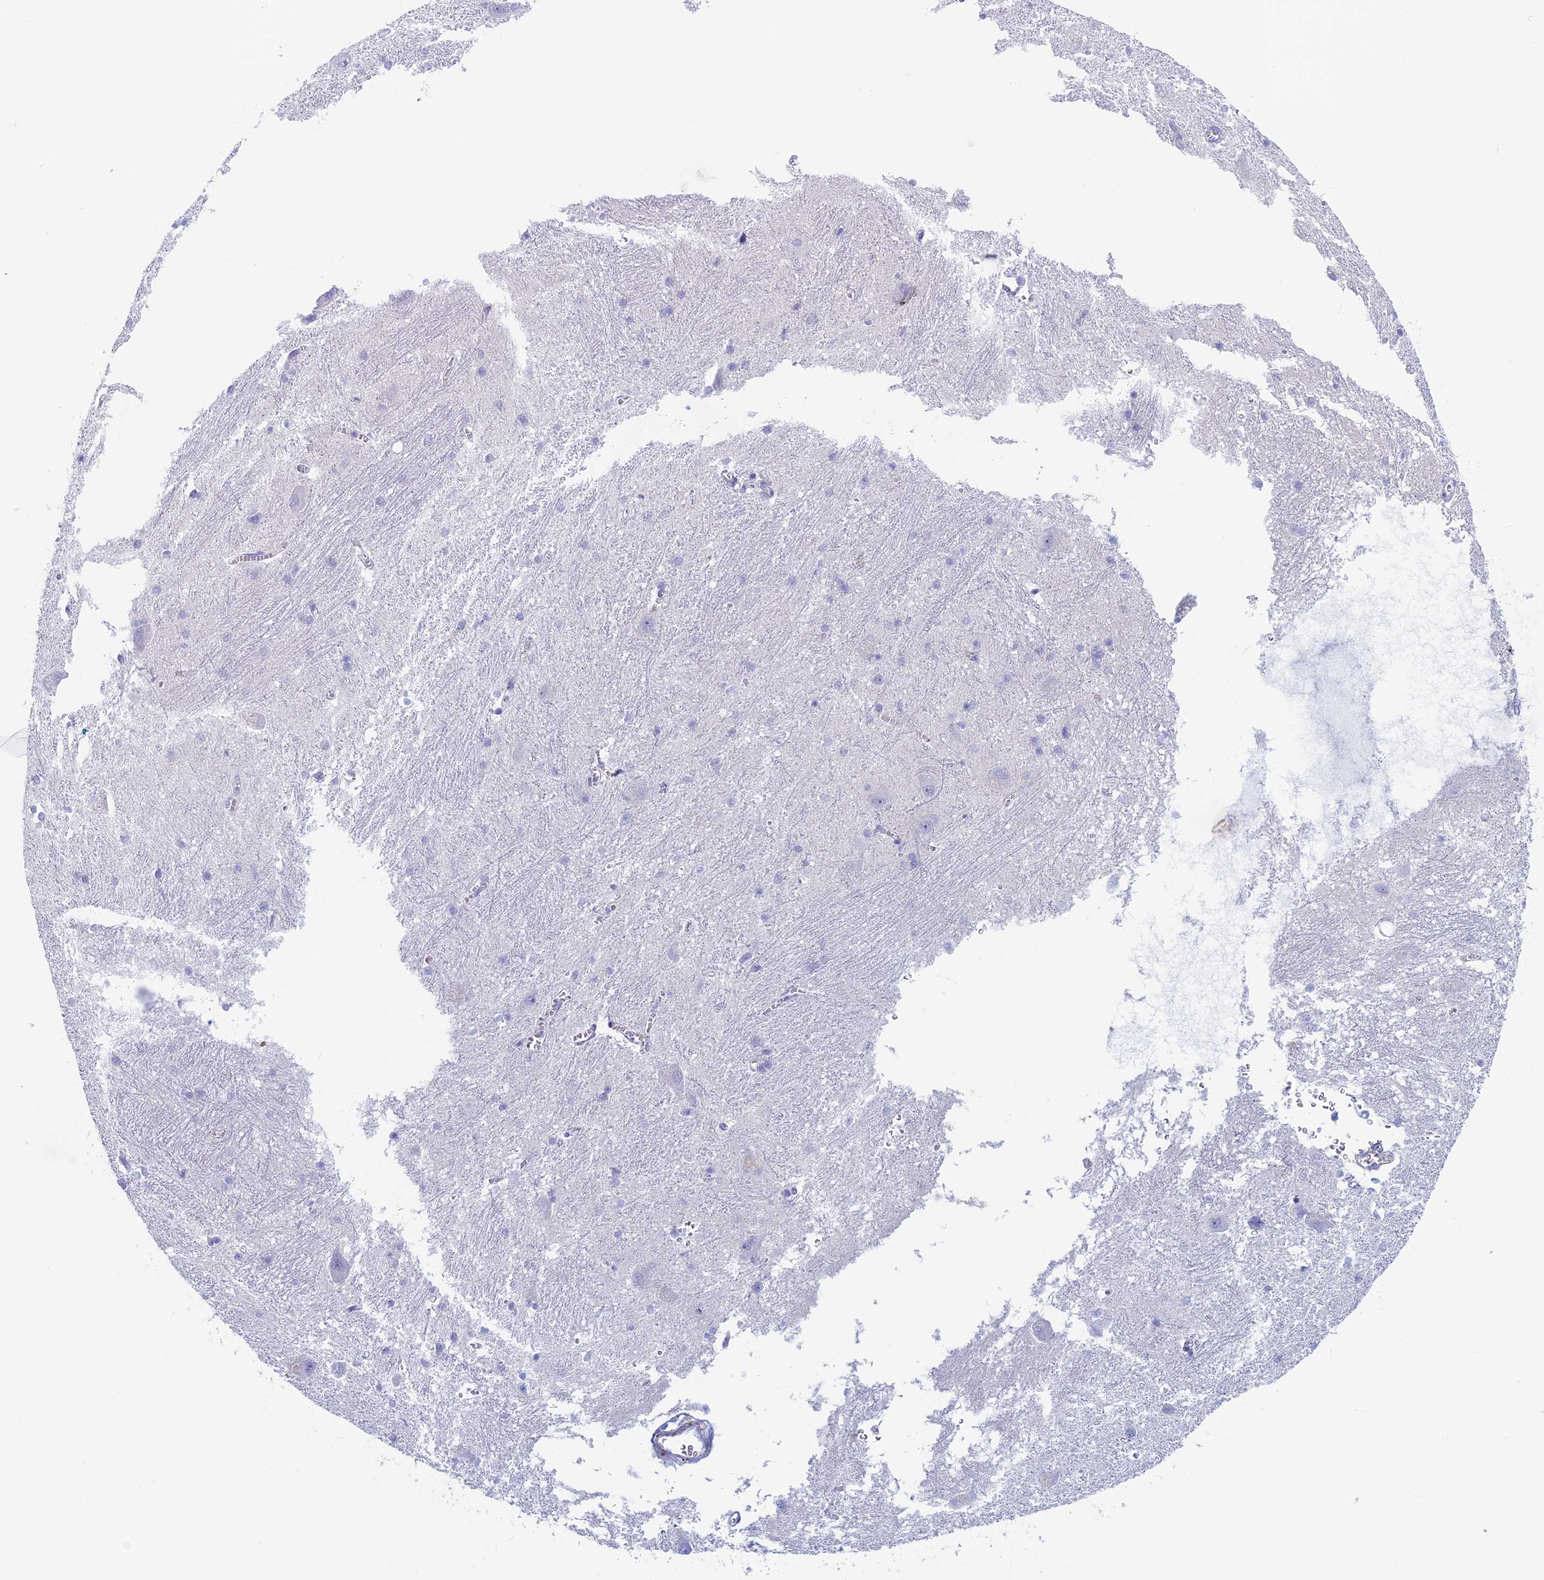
{"staining": {"intensity": "negative", "quantity": "none", "location": "none"}, "tissue": "caudate", "cell_type": "Glial cells", "image_type": "normal", "snomed": [{"axis": "morphology", "description": "Normal tissue, NOS"}, {"axis": "topography", "description": "Lateral ventricle wall"}], "caption": "Immunohistochemical staining of benign caudate shows no significant expression in glial cells. The staining is performed using DAB (3,3'-diaminobenzidine) brown chromogen with nuclei counter-stained in using hematoxylin.", "gene": "MAGEB6", "patient": {"sex": "male", "age": 37}}